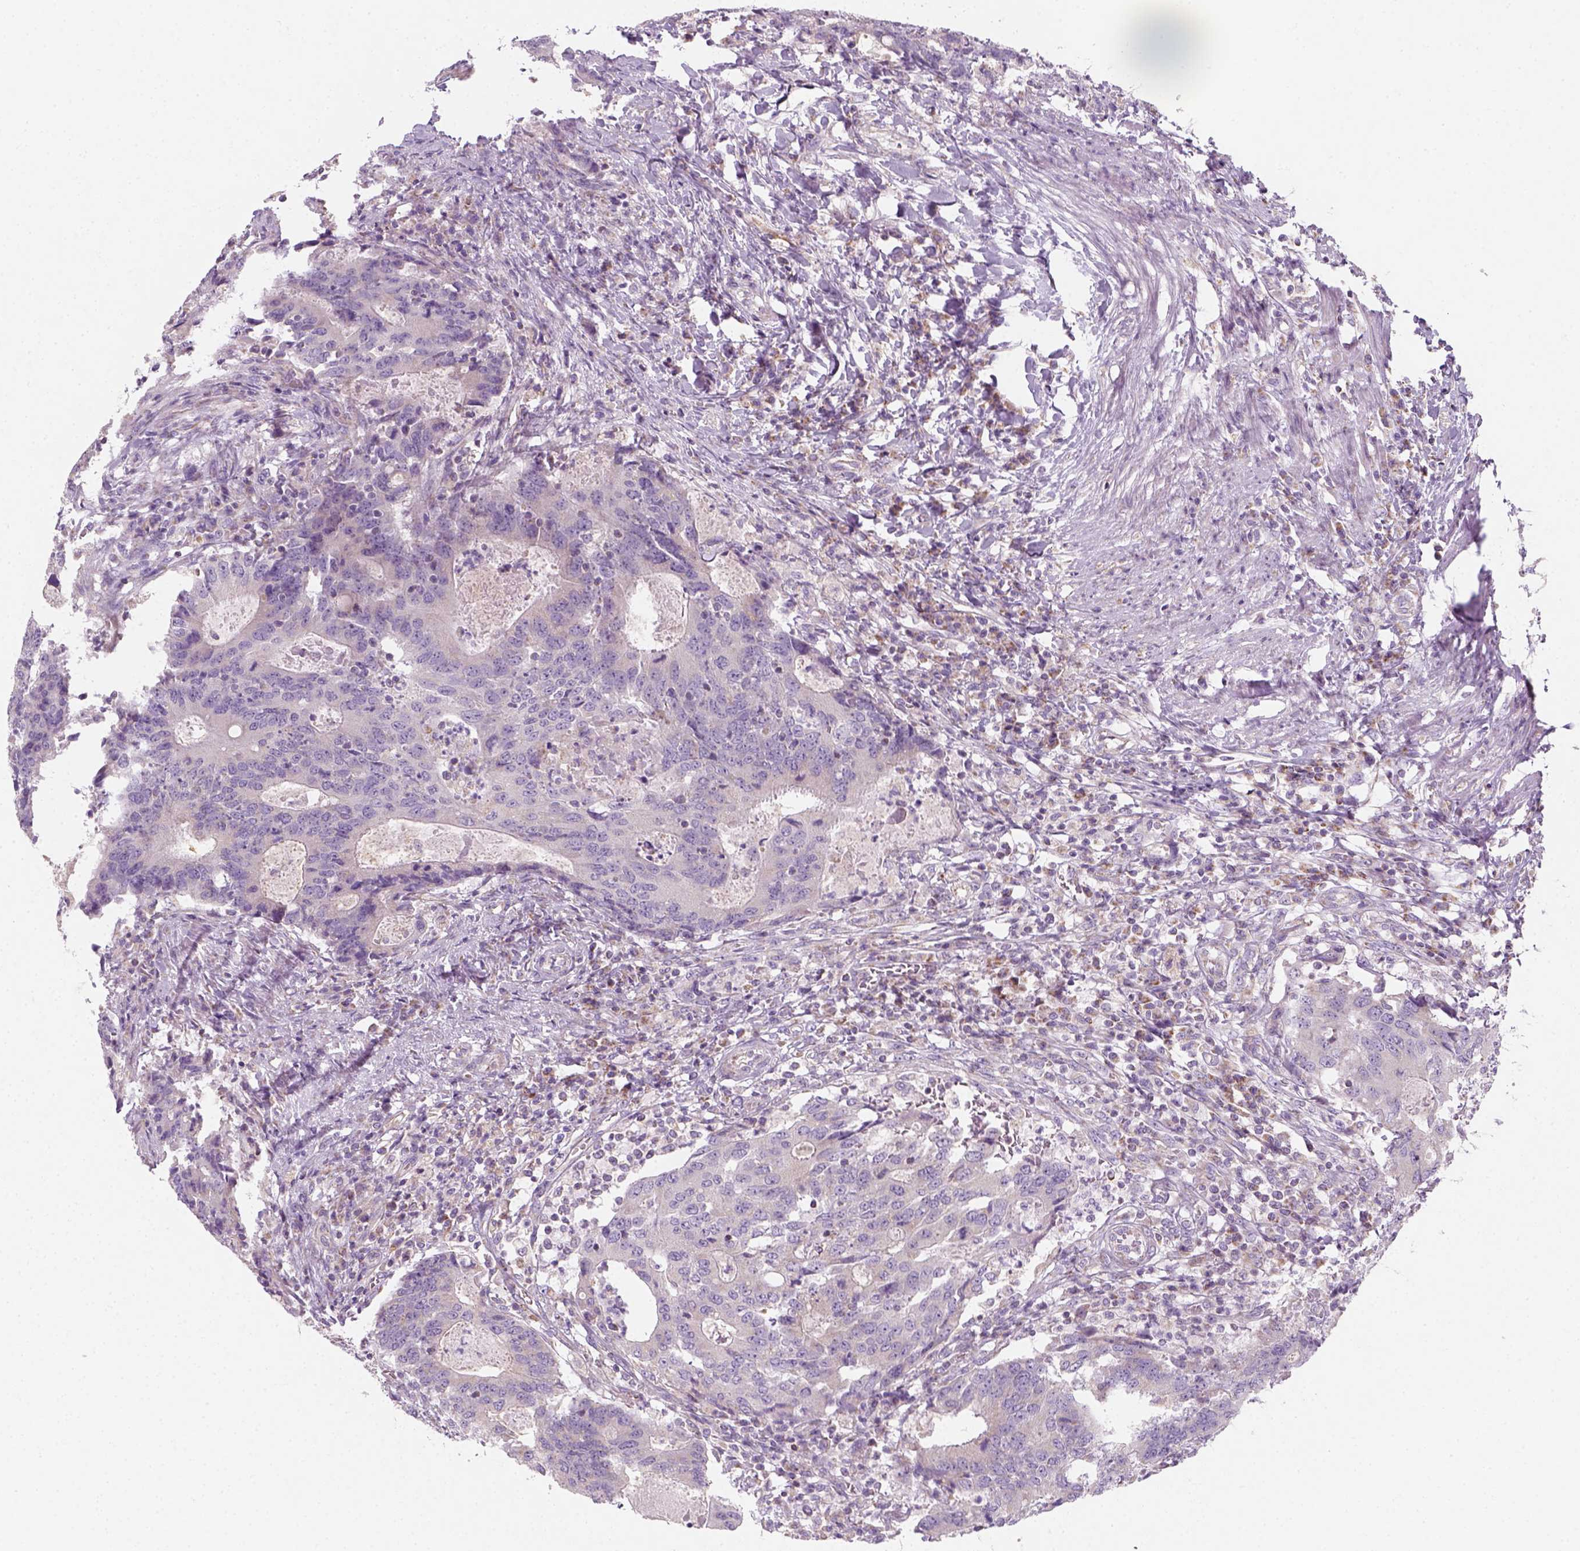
{"staining": {"intensity": "negative", "quantity": "none", "location": "none"}, "tissue": "colorectal cancer", "cell_type": "Tumor cells", "image_type": "cancer", "snomed": [{"axis": "morphology", "description": "Adenocarcinoma, NOS"}, {"axis": "topography", "description": "Colon"}], "caption": "The image displays no significant positivity in tumor cells of colorectal cancer.", "gene": "AWAT2", "patient": {"sex": "male", "age": 67}}